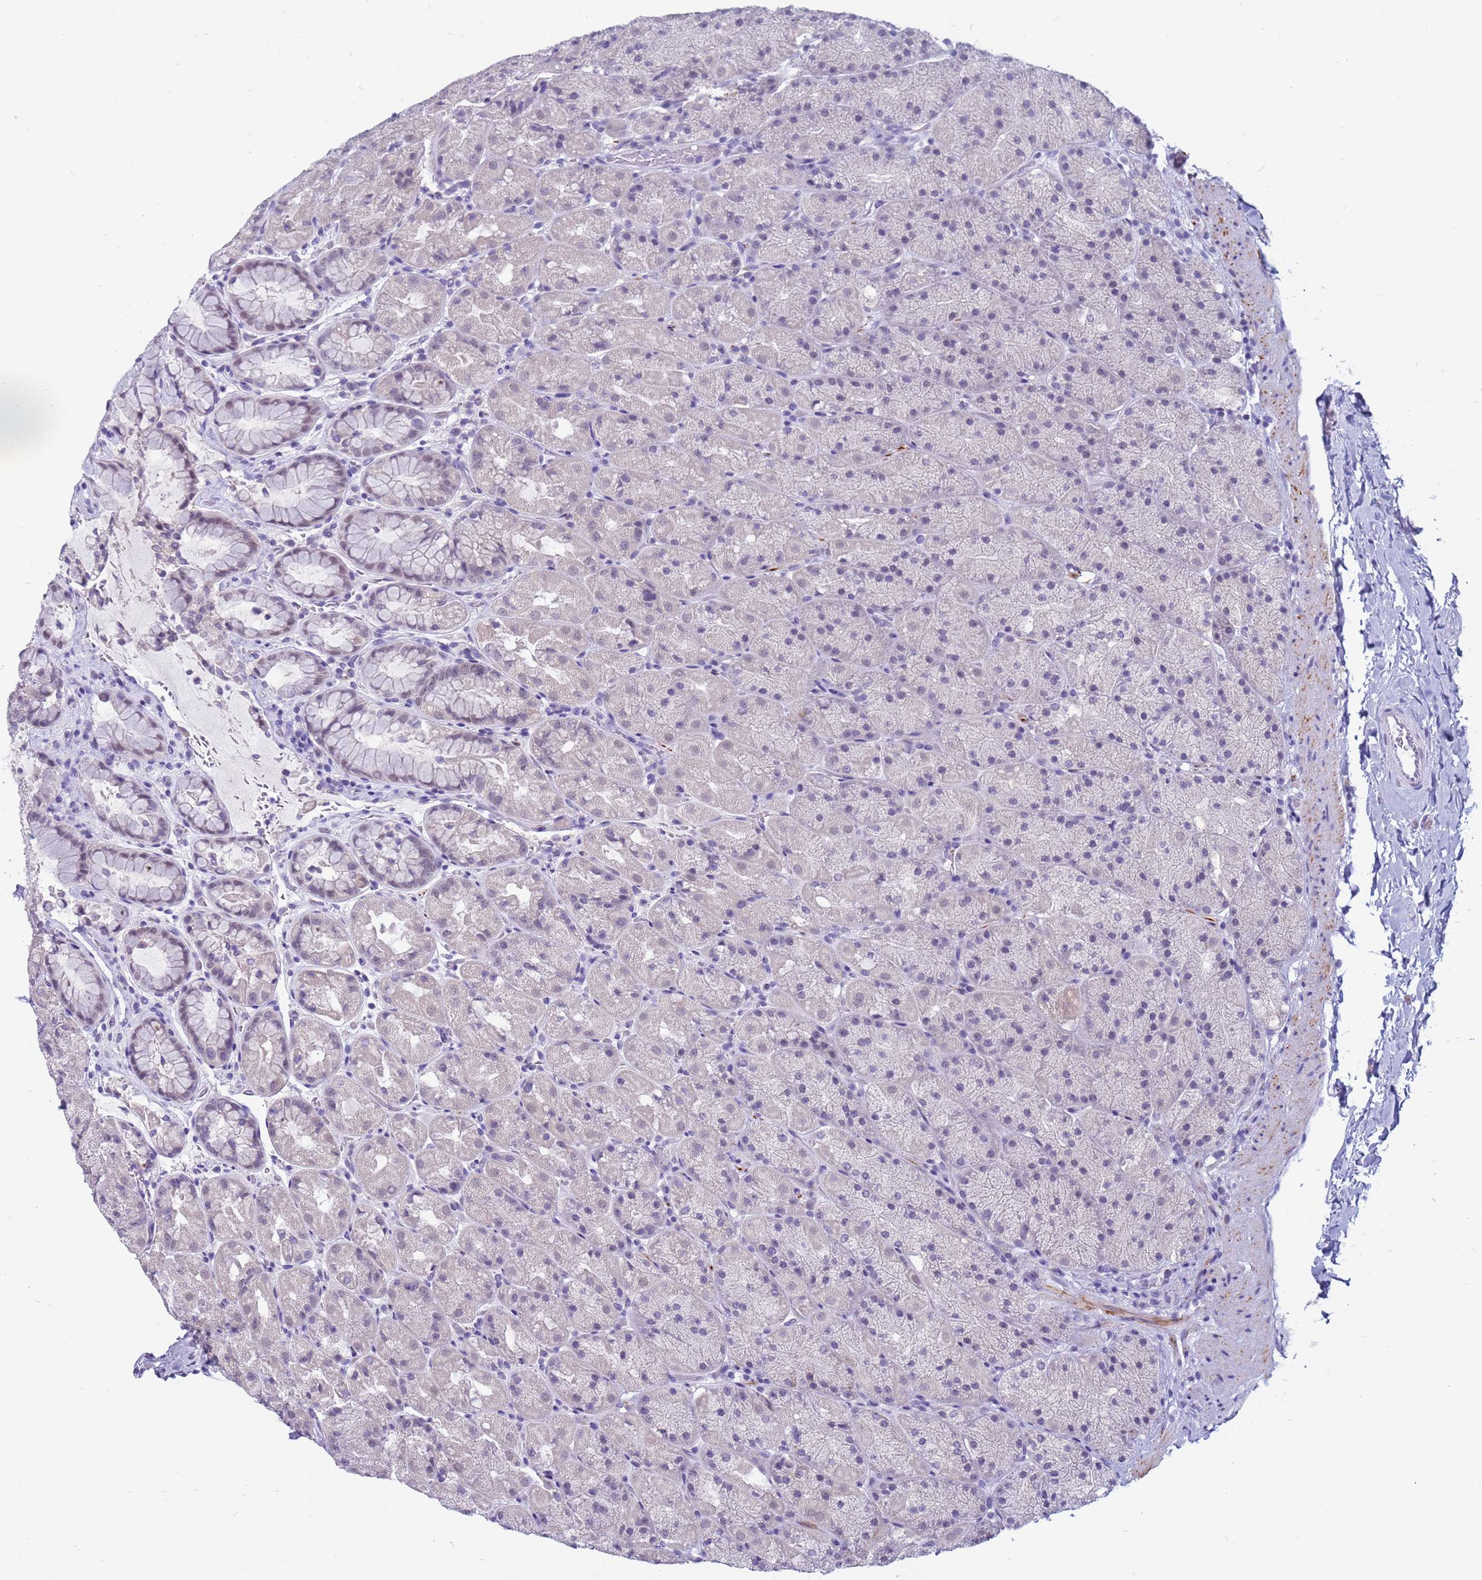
{"staining": {"intensity": "negative", "quantity": "none", "location": "none"}, "tissue": "stomach", "cell_type": "Glandular cells", "image_type": "normal", "snomed": [{"axis": "morphology", "description": "Normal tissue, NOS"}, {"axis": "topography", "description": "Stomach, upper"}, {"axis": "topography", "description": "Stomach, lower"}], "caption": "DAB (3,3'-diaminobenzidine) immunohistochemical staining of unremarkable stomach exhibits no significant expression in glandular cells. (Immunohistochemistry (ihc), brightfield microscopy, high magnification).", "gene": "CDK2AP2", "patient": {"sex": "male", "age": 67}}